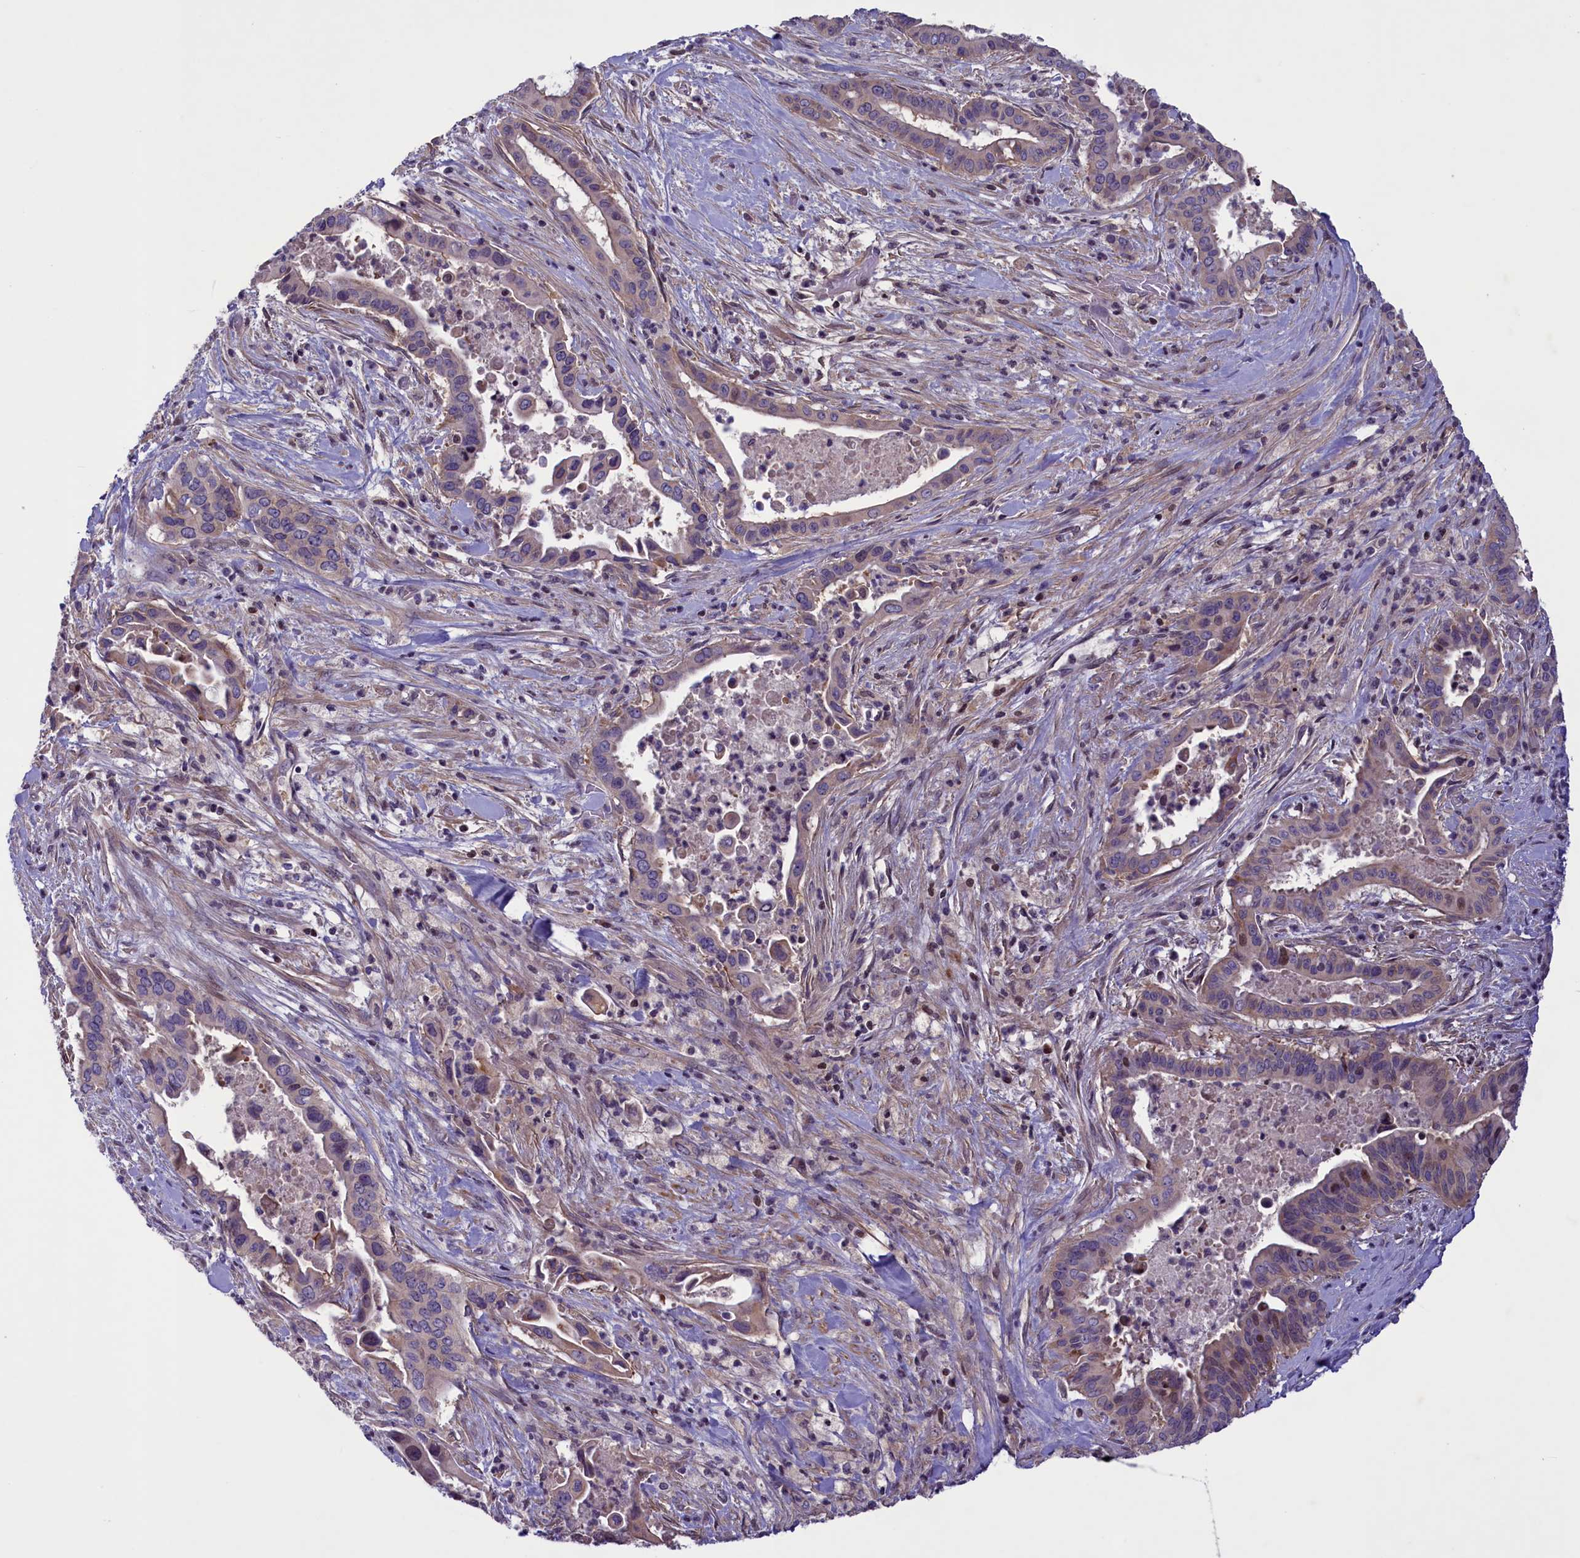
{"staining": {"intensity": "moderate", "quantity": "<25%", "location": "nuclear"}, "tissue": "pancreatic cancer", "cell_type": "Tumor cells", "image_type": "cancer", "snomed": [{"axis": "morphology", "description": "Adenocarcinoma, NOS"}, {"axis": "topography", "description": "Pancreas"}], "caption": "Pancreatic cancer (adenocarcinoma) tissue shows moderate nuclear staining in about <25% of tumor cells, visualized by immunohistochemistry.", "gene": "MAN2C1", "patient": {"sex": "female", "age": 77}}